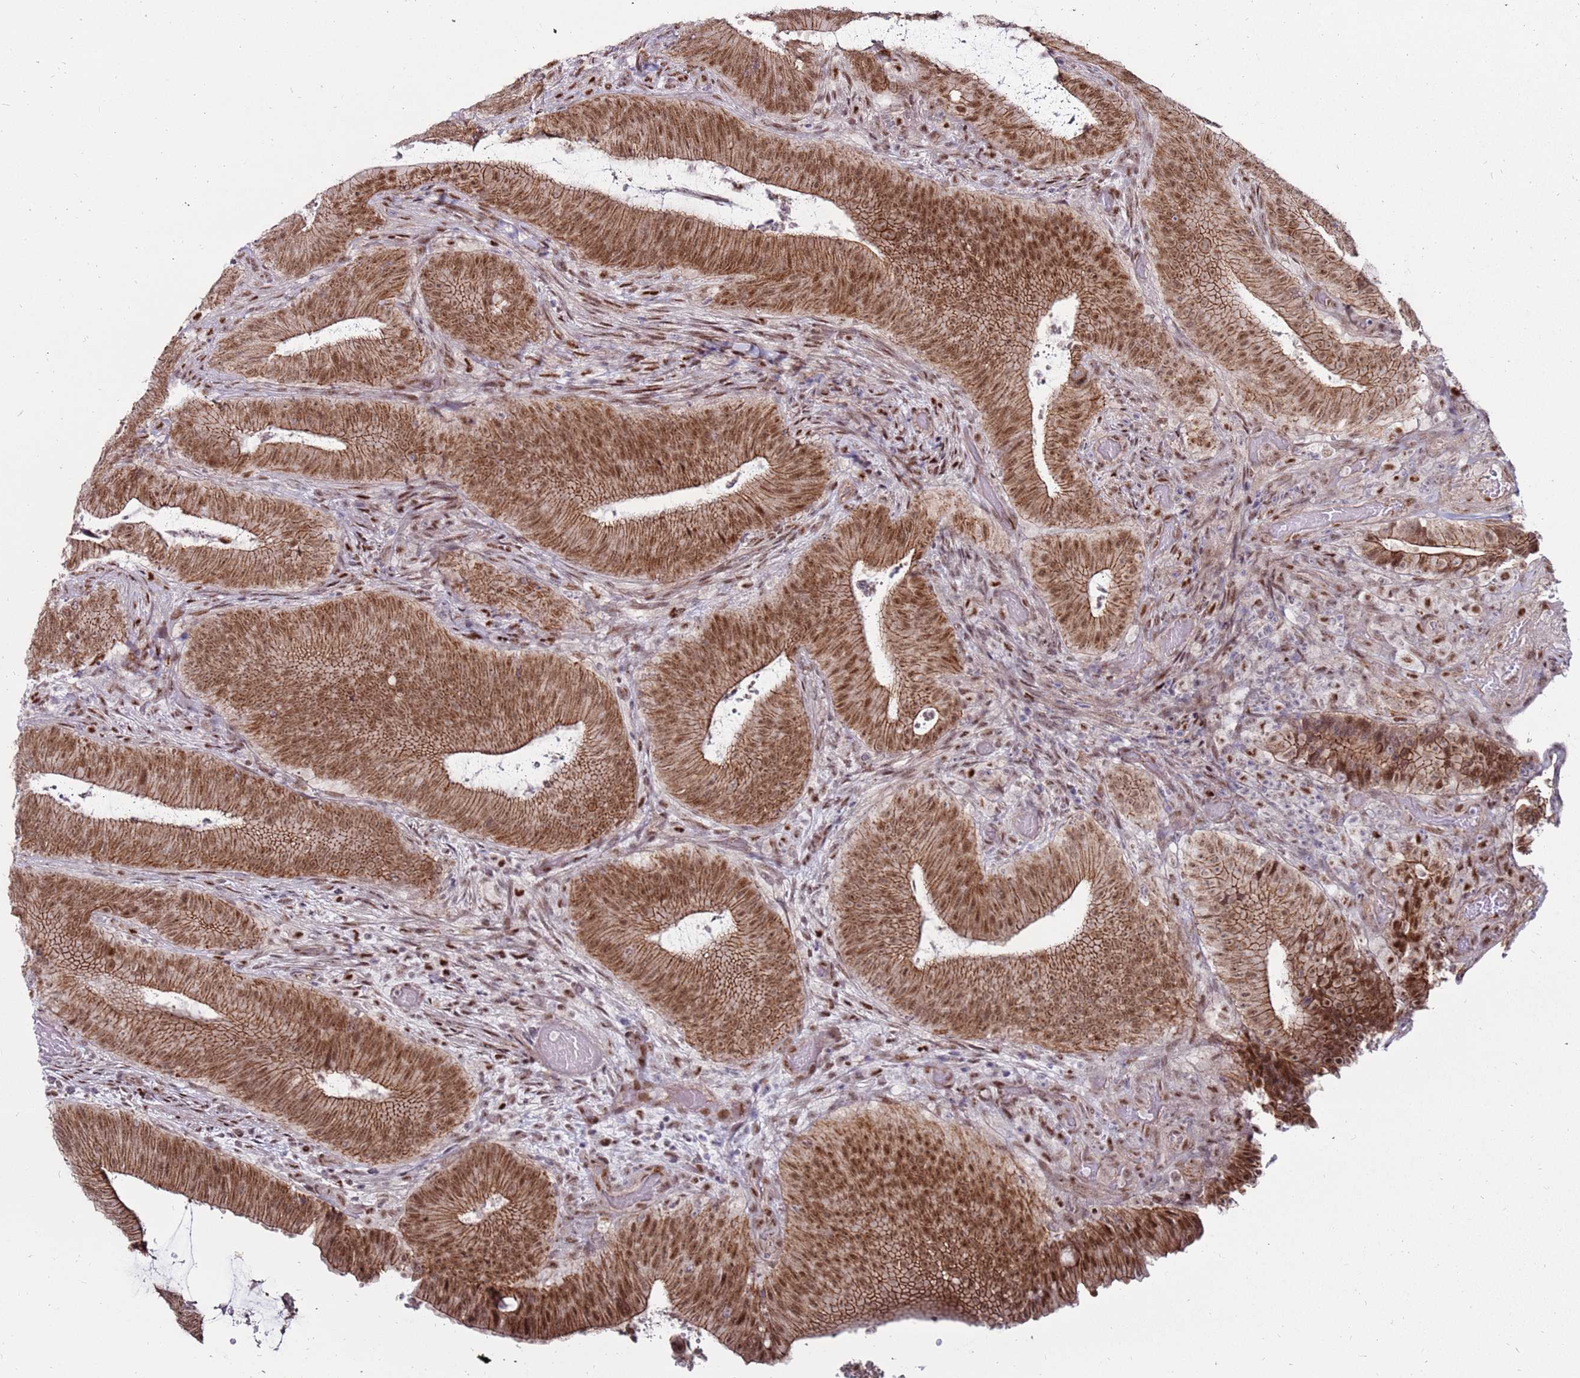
{"staining": {"intensity": "moderate", "quantity": ">75%", "location": "cytoplasmic/membranous,nuclear"}, "tissue": "colorectal cancer", "cell_type": "Tumor cells", "image_type": "cancer", "snomed": [{"axis": "morphology", "description": "Adenocarcinoma, NOS"}, {"axis": "topography", "description": "Colon"}], "caption": "This photomicrograph exhibits adenocarcinoma (colorectal) stained with immunohistochemistry (IHC) to label a protein in brown. The cytoplasmic/membranous and nuclear of tumor cells show moderate positivity for the protein. Nuclei are counter-stained blue.", "gene": "KPNA4", "patient": {"sex": "female", "age": 43}}